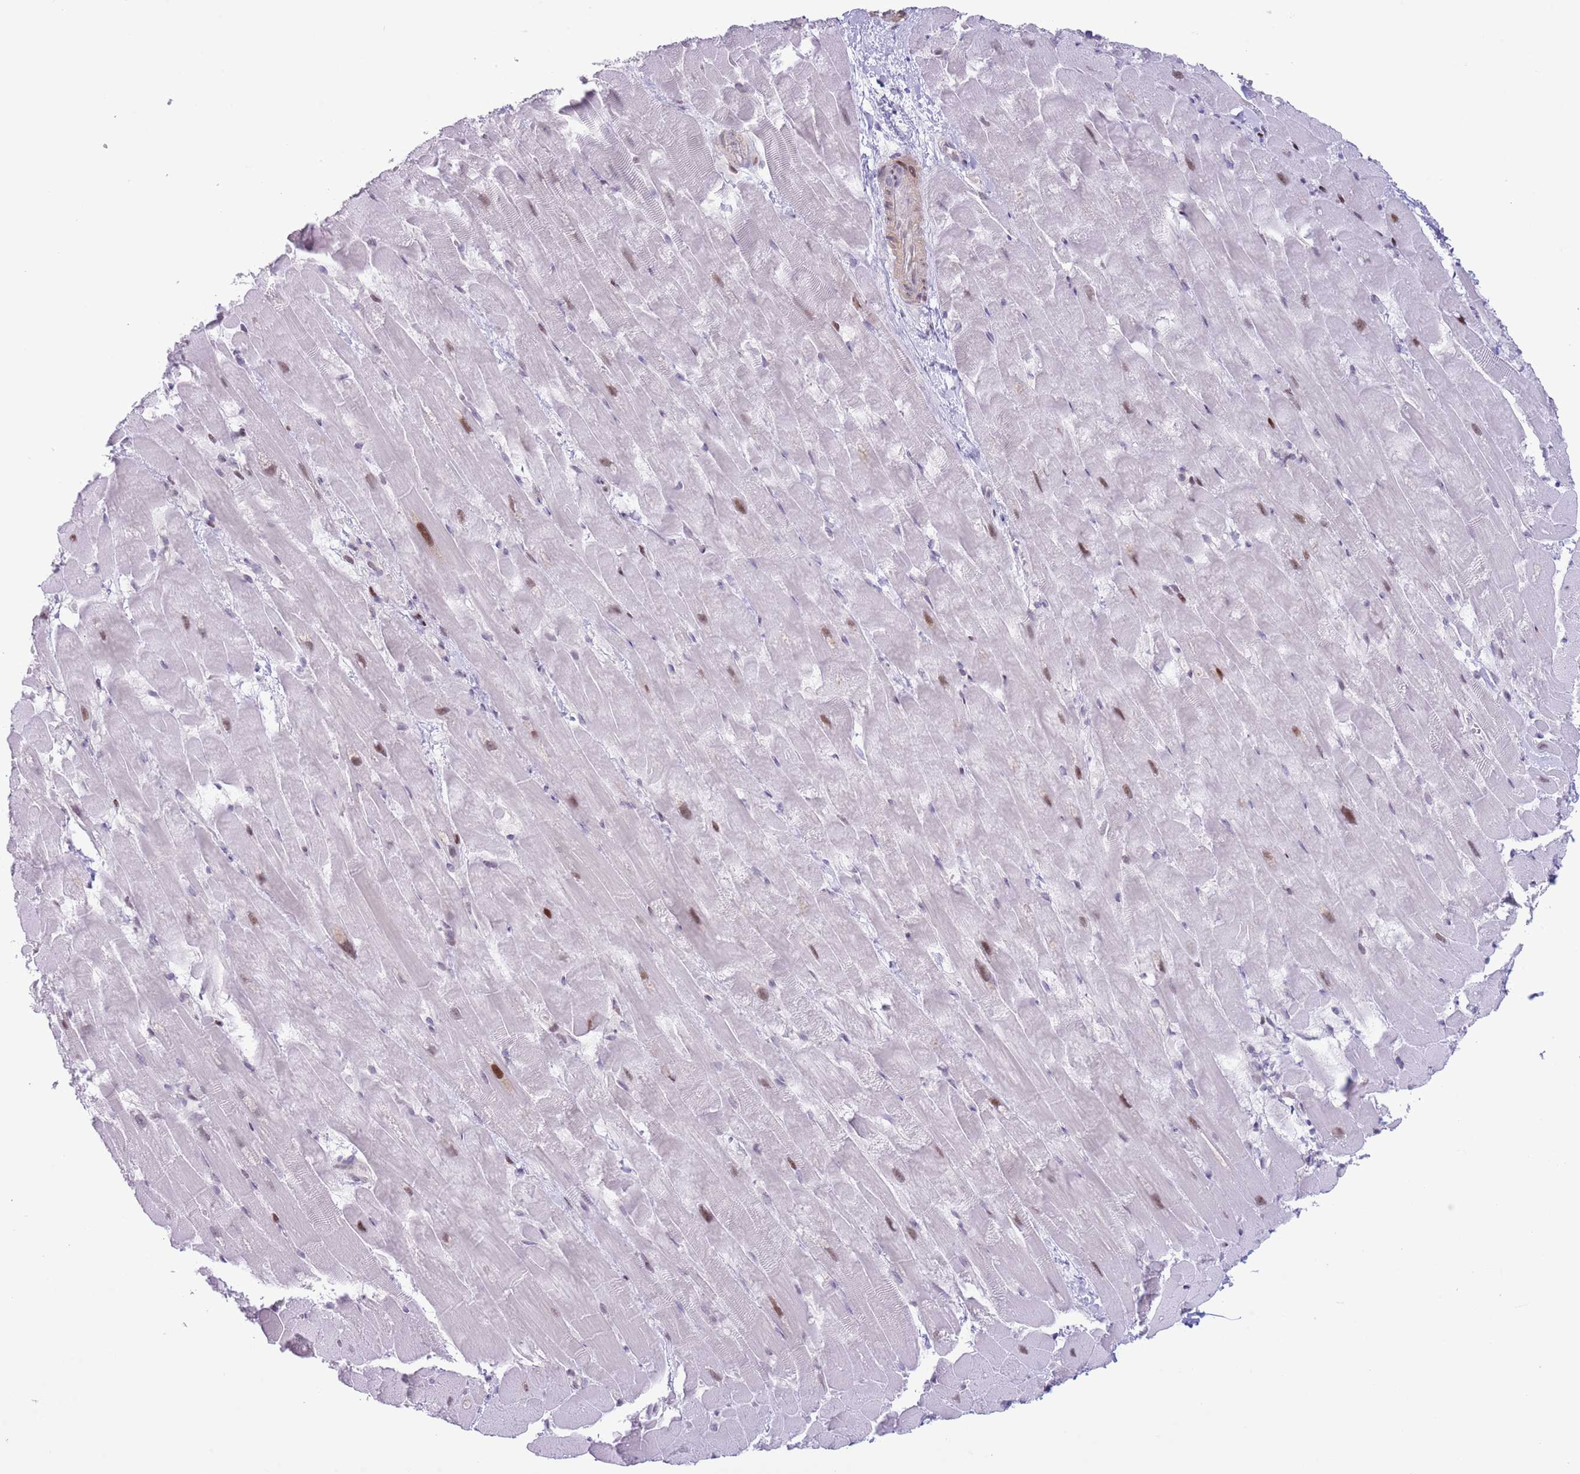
{"staining": {"intensity": "moderate", "quantity": "25%-75%", "location": "nuclear"}, "tissue": "heart muscle", "cell_type": "Cardiomyocytes", "image_type": "normal", "snomed": [{"axis": "morphology", "description": "Normal tissue, NOS"}, {"axis": "topography", "description": "Heart"}], "caption": "Moderate nuclear positivity is present in about 25%-75% of cardiomyocytes in unremarkable heart muscle.", "gene": "MFSD10", "patient": {"sex": "male", "age": 37}}